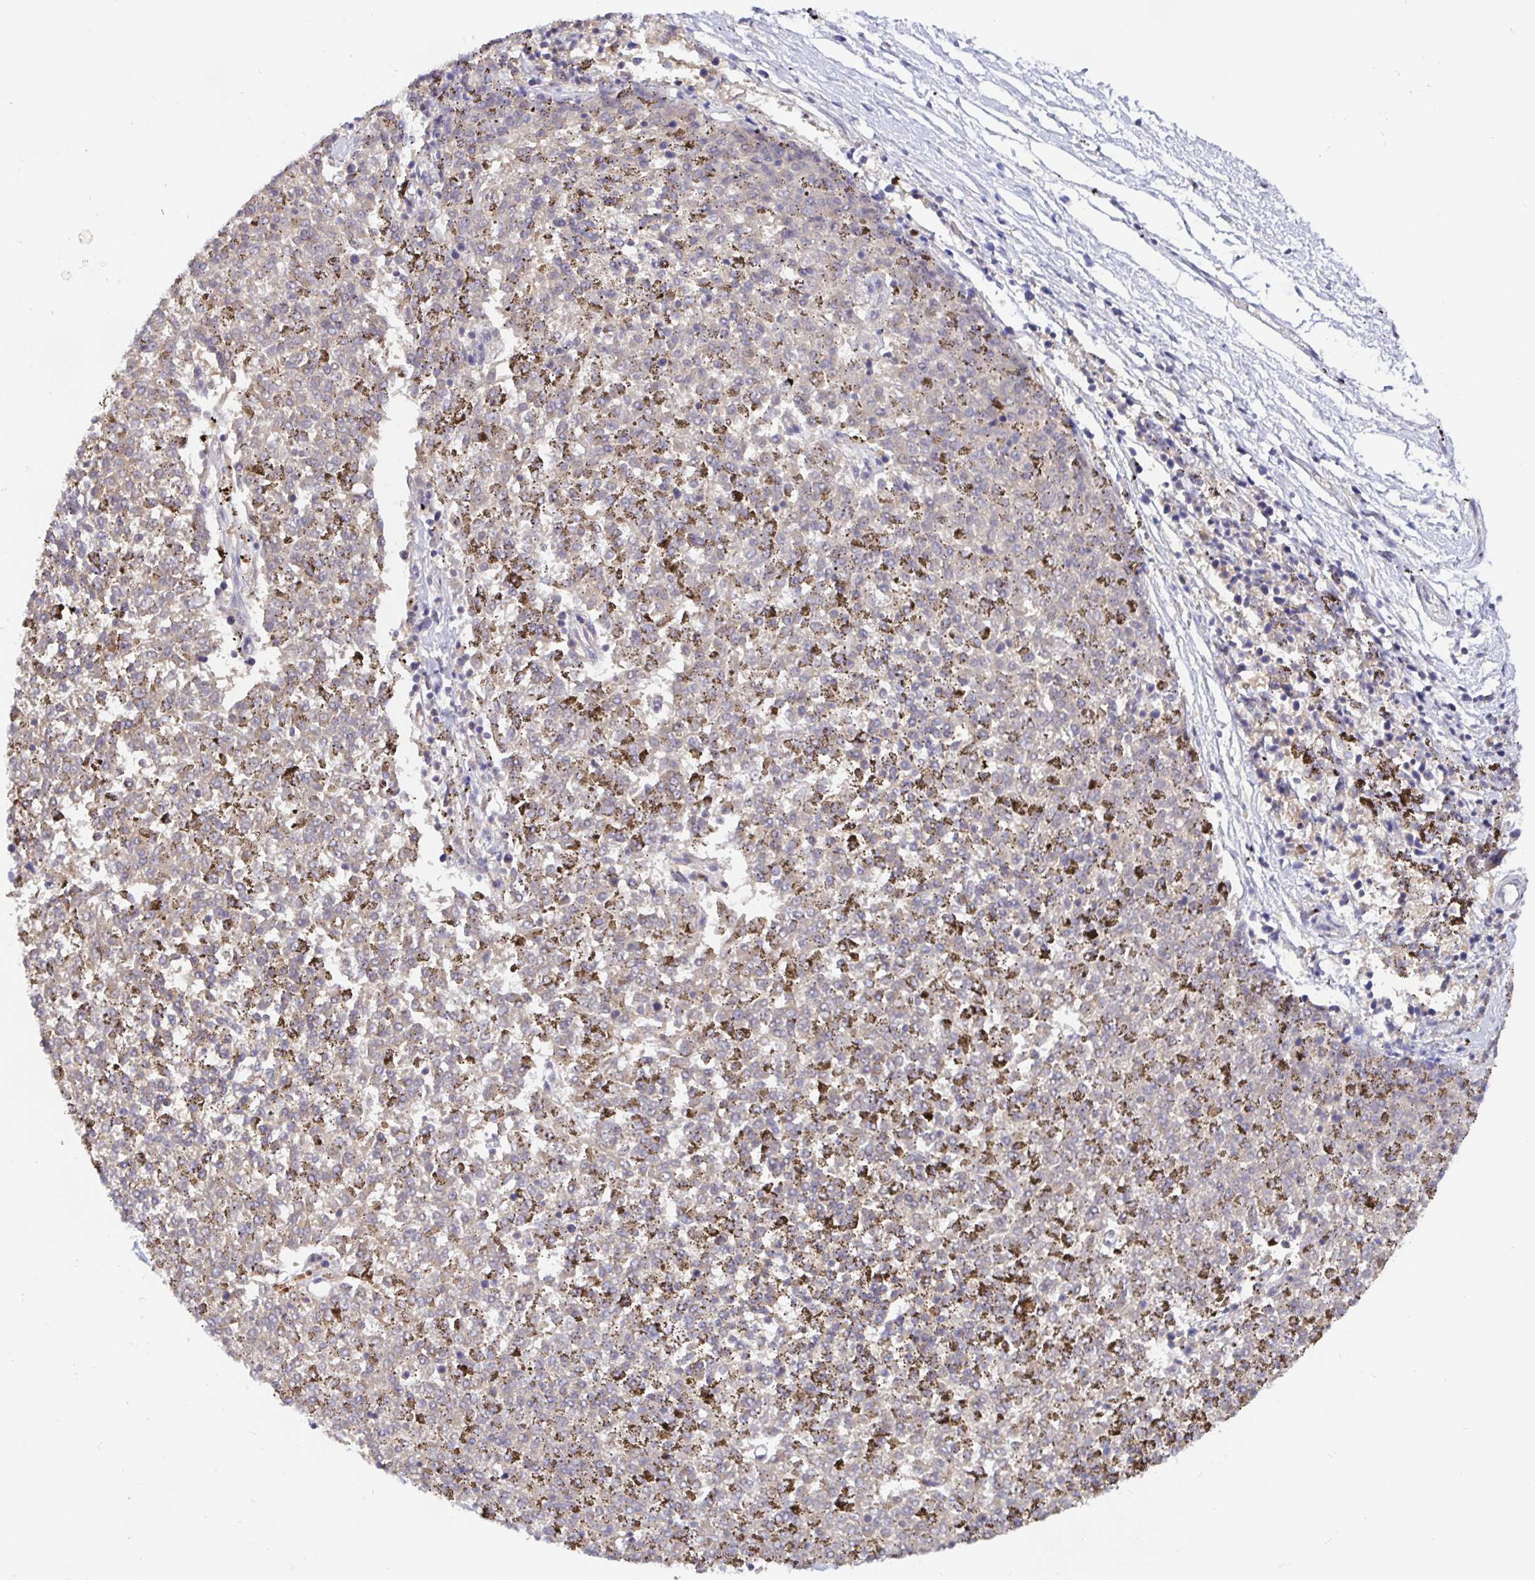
{"staining": {"intensity": "negative", "quantity": "none", "location": "none"}, "tissue": "melanoma", "cell_type": "Tumor cells", "image_type": "cancer", "snomed": [{"axis": "morphology", "description": "Malignant melanoma, NOS"}, {"axis": "topography", "description": "Skin"}], "caption": "Tumor cells are negative for protein expression in human melanoma.", "gene": "KIF21A", "patient": {"sex": "female", "age": 72}}